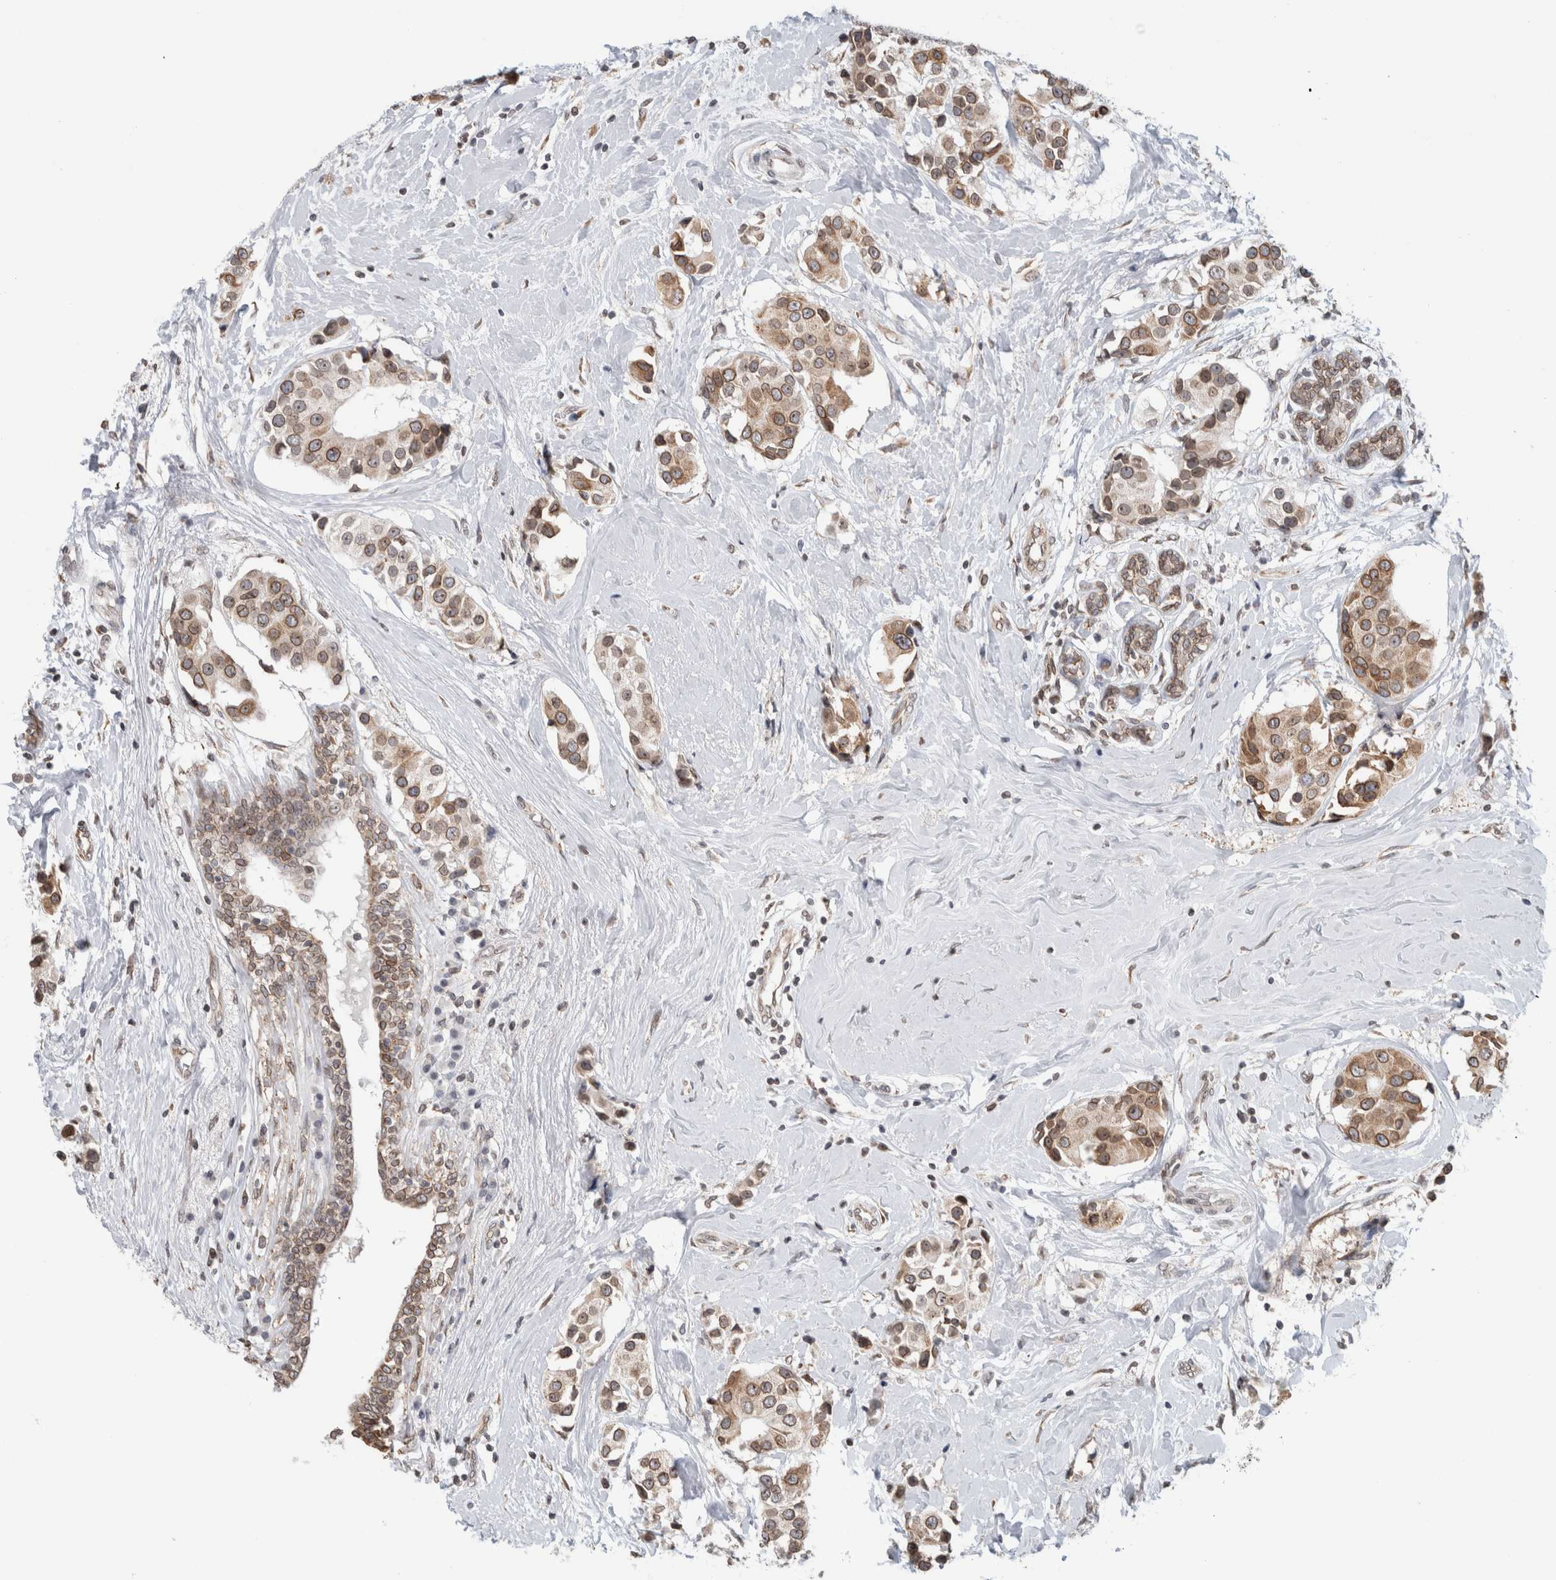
{"staining": {"intensity": "moderate", "quantity": ">75%", "location": "cytoplasmic/membranous,nuclear"}, "tissue": "breast cancer", "cell_type": "Tumor cells", "image_type": "cancer", "snomed": [{"axis": "morphology", "description": "Normal tissue, NOS"}, {"axis": "morphology", "description": "Duct carcinoma"}, {"axis": "topography", "description": "Breast"}], "caption": "This is an image of immunohistochemistry (IHC) staining of breast cancer (invasive ductal carcinoma), which shows moderate expression in the cytoplasmic/membranous and nuclear of tumor cells.", "gene": "RBMX2", "patient": {"sex": "female", "age": 39}}